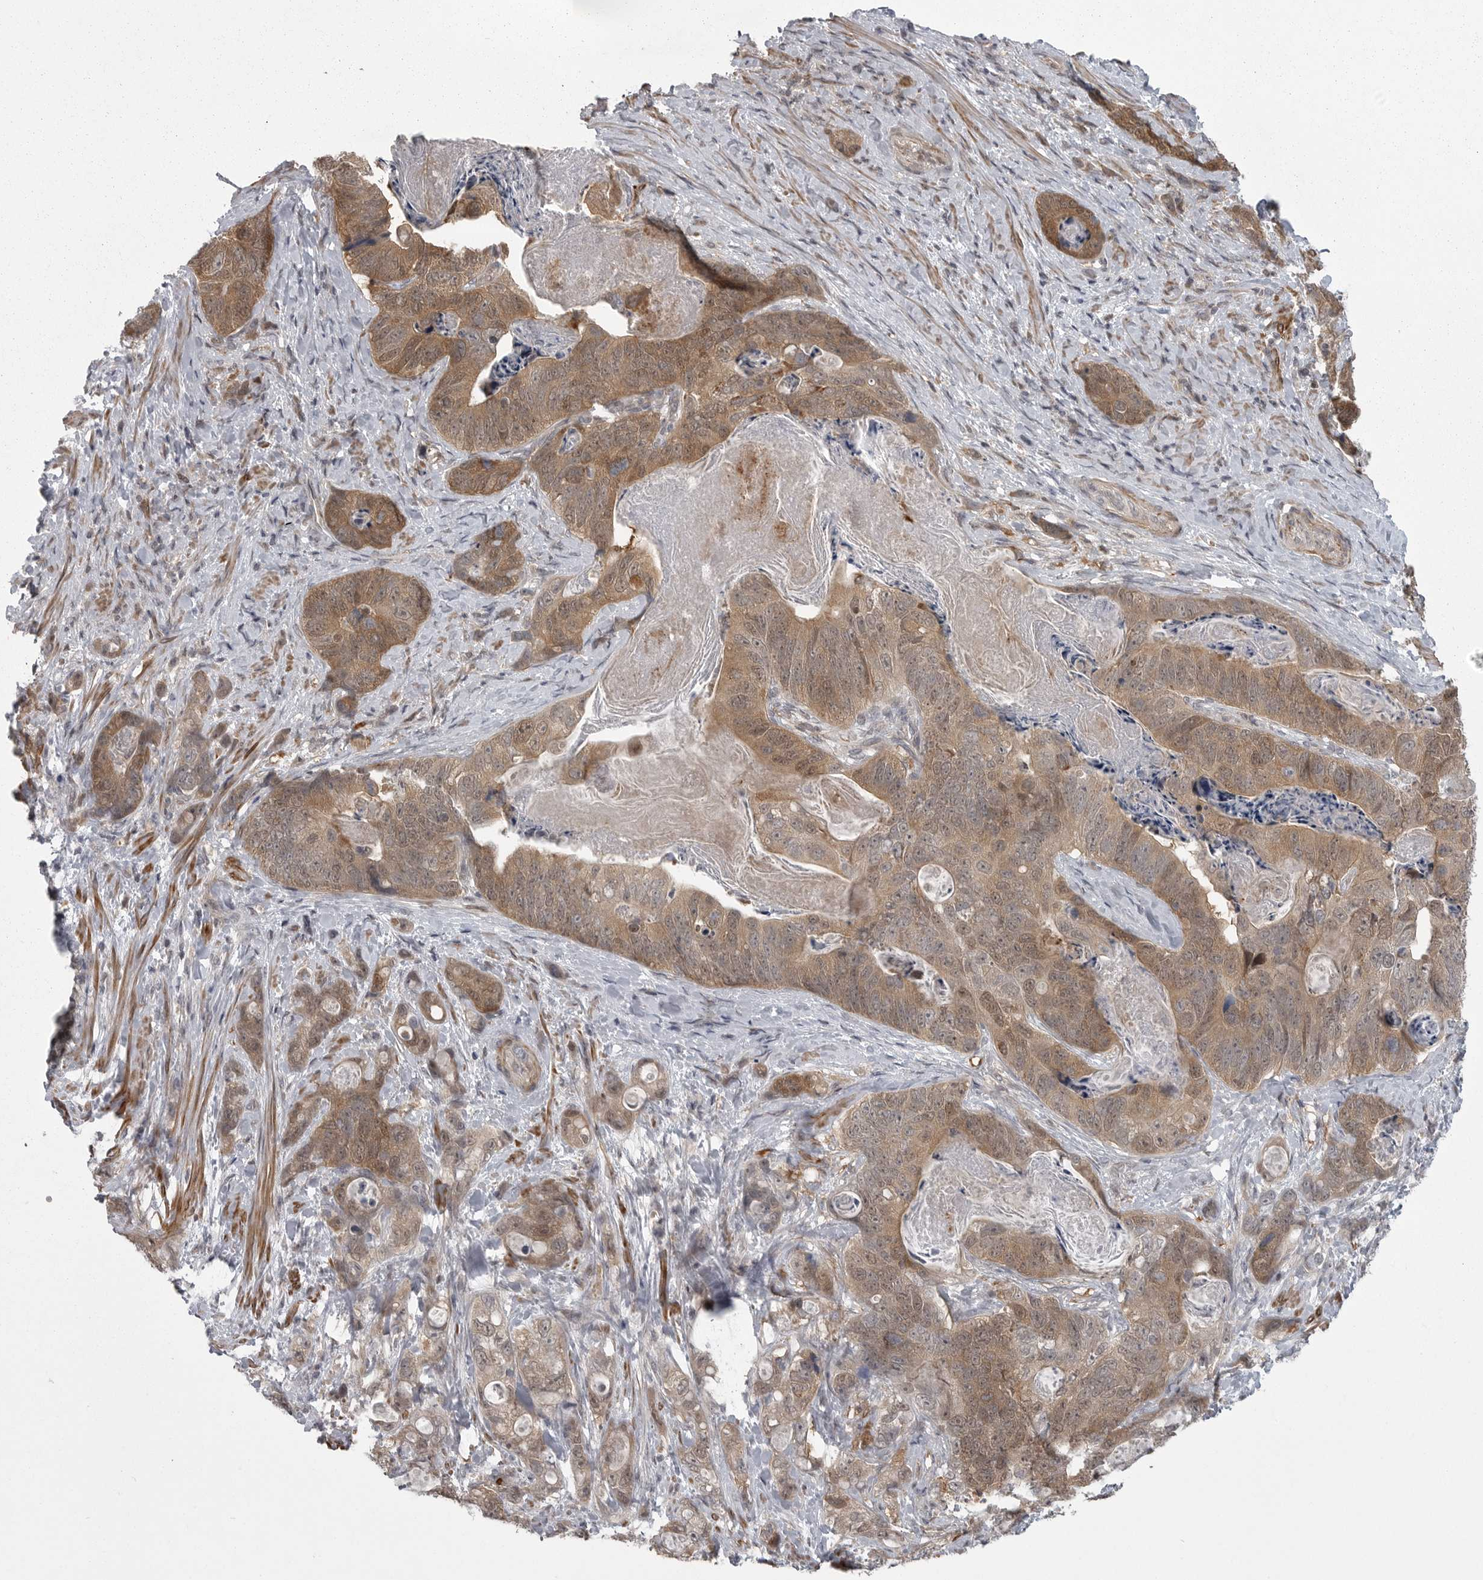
{"staining": {"intensity": "moderate", "quantity": ">75%", "location": "cytoplasmic/membranous,nuclear"}, "tissue": "stomach cancer", "cell_type": "Tumor cells", "image_type": "cancer", "snomed": [{"axis": "morphology", "description": "Normal tissue, NOS"}, {"axis": "morphology", "description": "Adenocarcinoma, NOS"}, {"axis": "topography", "description": "Stomach"}], "caption": "Protein expression analysis of stomach cancer (adenocarcinoma) displays moderate cytoplasmic/membranous and nuclear expression in about >75% of tumor cells.", "gene": "PPP1R9A", "patient": {"sex": "female", "age": 89}}